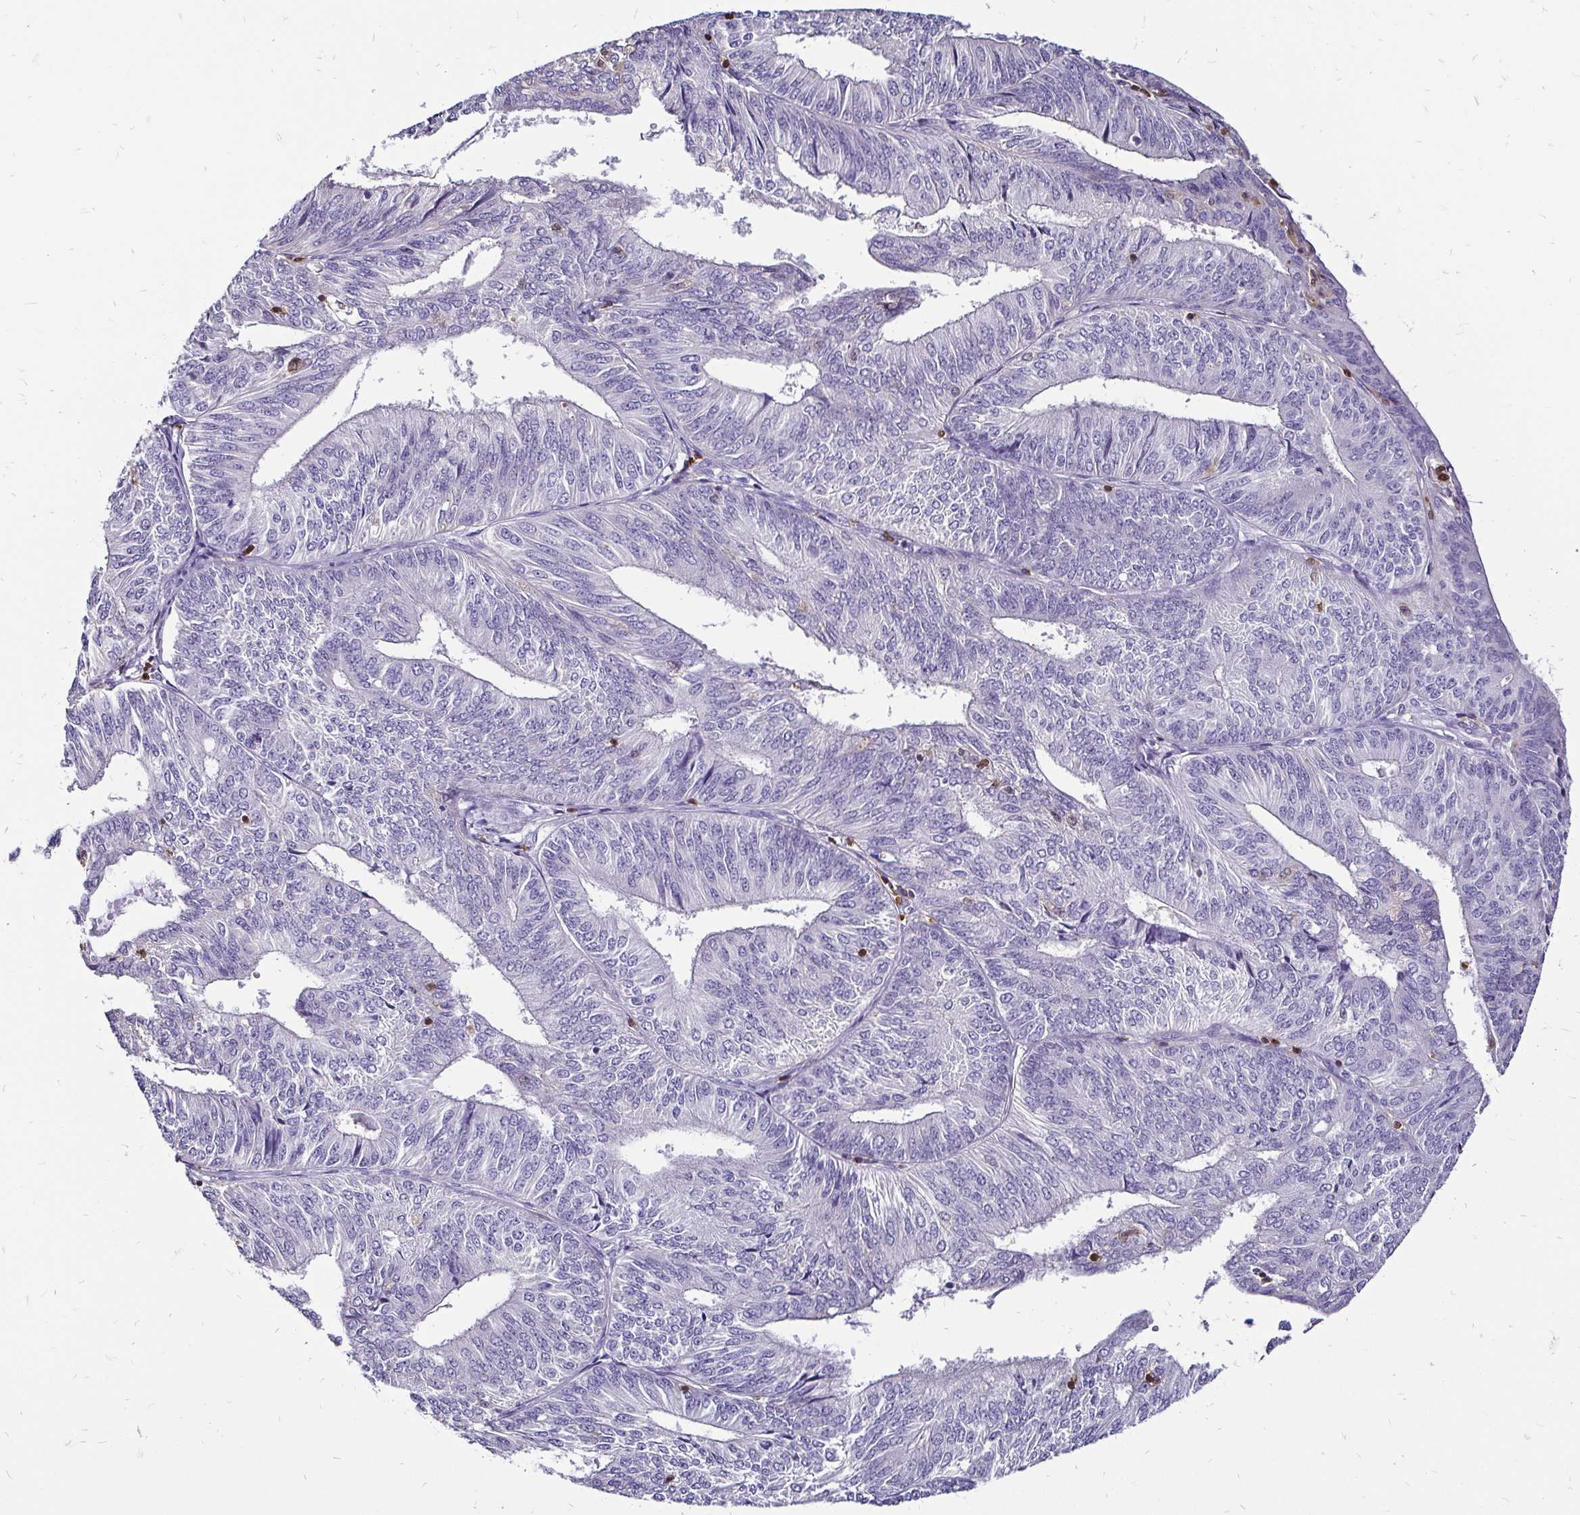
{"staining": {"intensity": "negative", "quantity": "none", "location": "none"}, "tissue": "endometrial cancer", "cell_type": "Tumor cells", "image_type": "cancer", "snomed": [{"axis": "morphology", "description": "Adenocarcinoma, NOS"}, {"axis": "topography", "description": "Endometrium"}], "caption": "Tumor cells show no significant protein positivity in endometrial cancer (adenocarcinoma).", "gene": "ZFP1", "patient": {"sex": "female", "age": 58}}